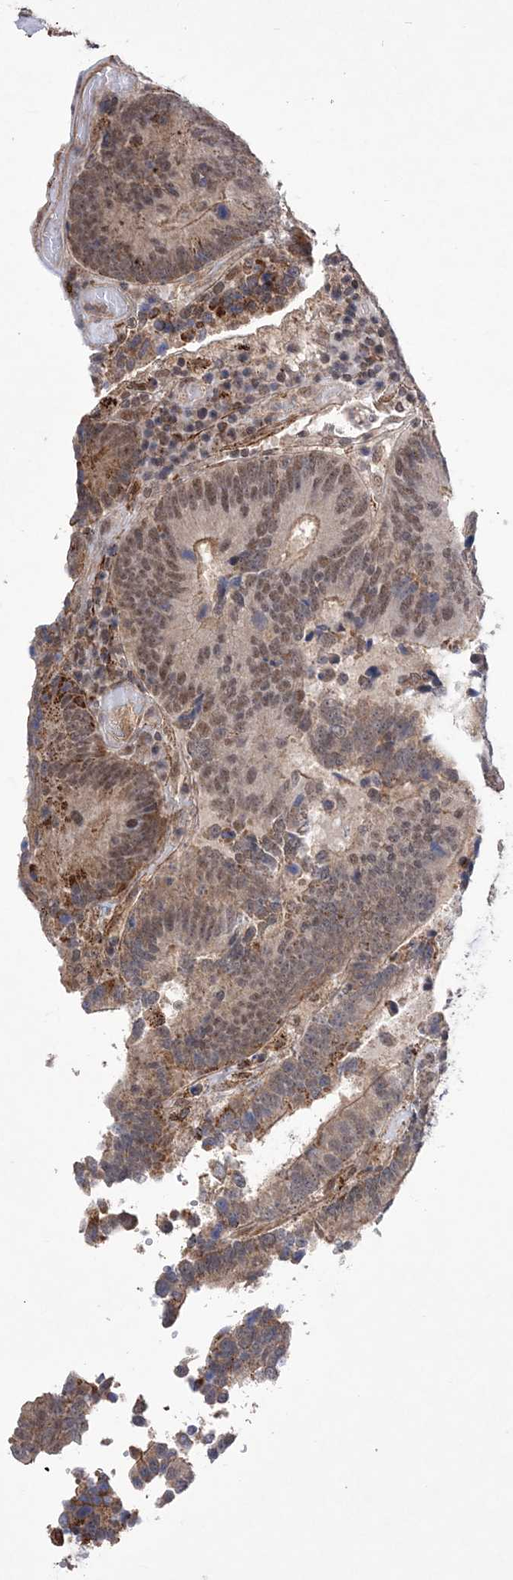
{"staining": {"intensity": "moderate", "quantity": "25%-75%", "location": "cytoplasmic/membranous,nuclear"}, "tissue": "colorectal cancer", "cell_type": "Tumor cells", "image_type": "cancer", "snomed": [{"axis": "morphology", "description": "Adenocarcinoma, NOS"}, {"axis": "topography", "description": "Colon"}], "caption": "An IHC histopathology image of neoplastic tissue is shown. Protein staining in brown shows moderate cytoplasmic/membranous and nuclear positivity in colorectal cancer (adenocarcinoma) within tumor cells.", "gene": "BOD1L1", "patient": {"sex": "female", "age": 78}}